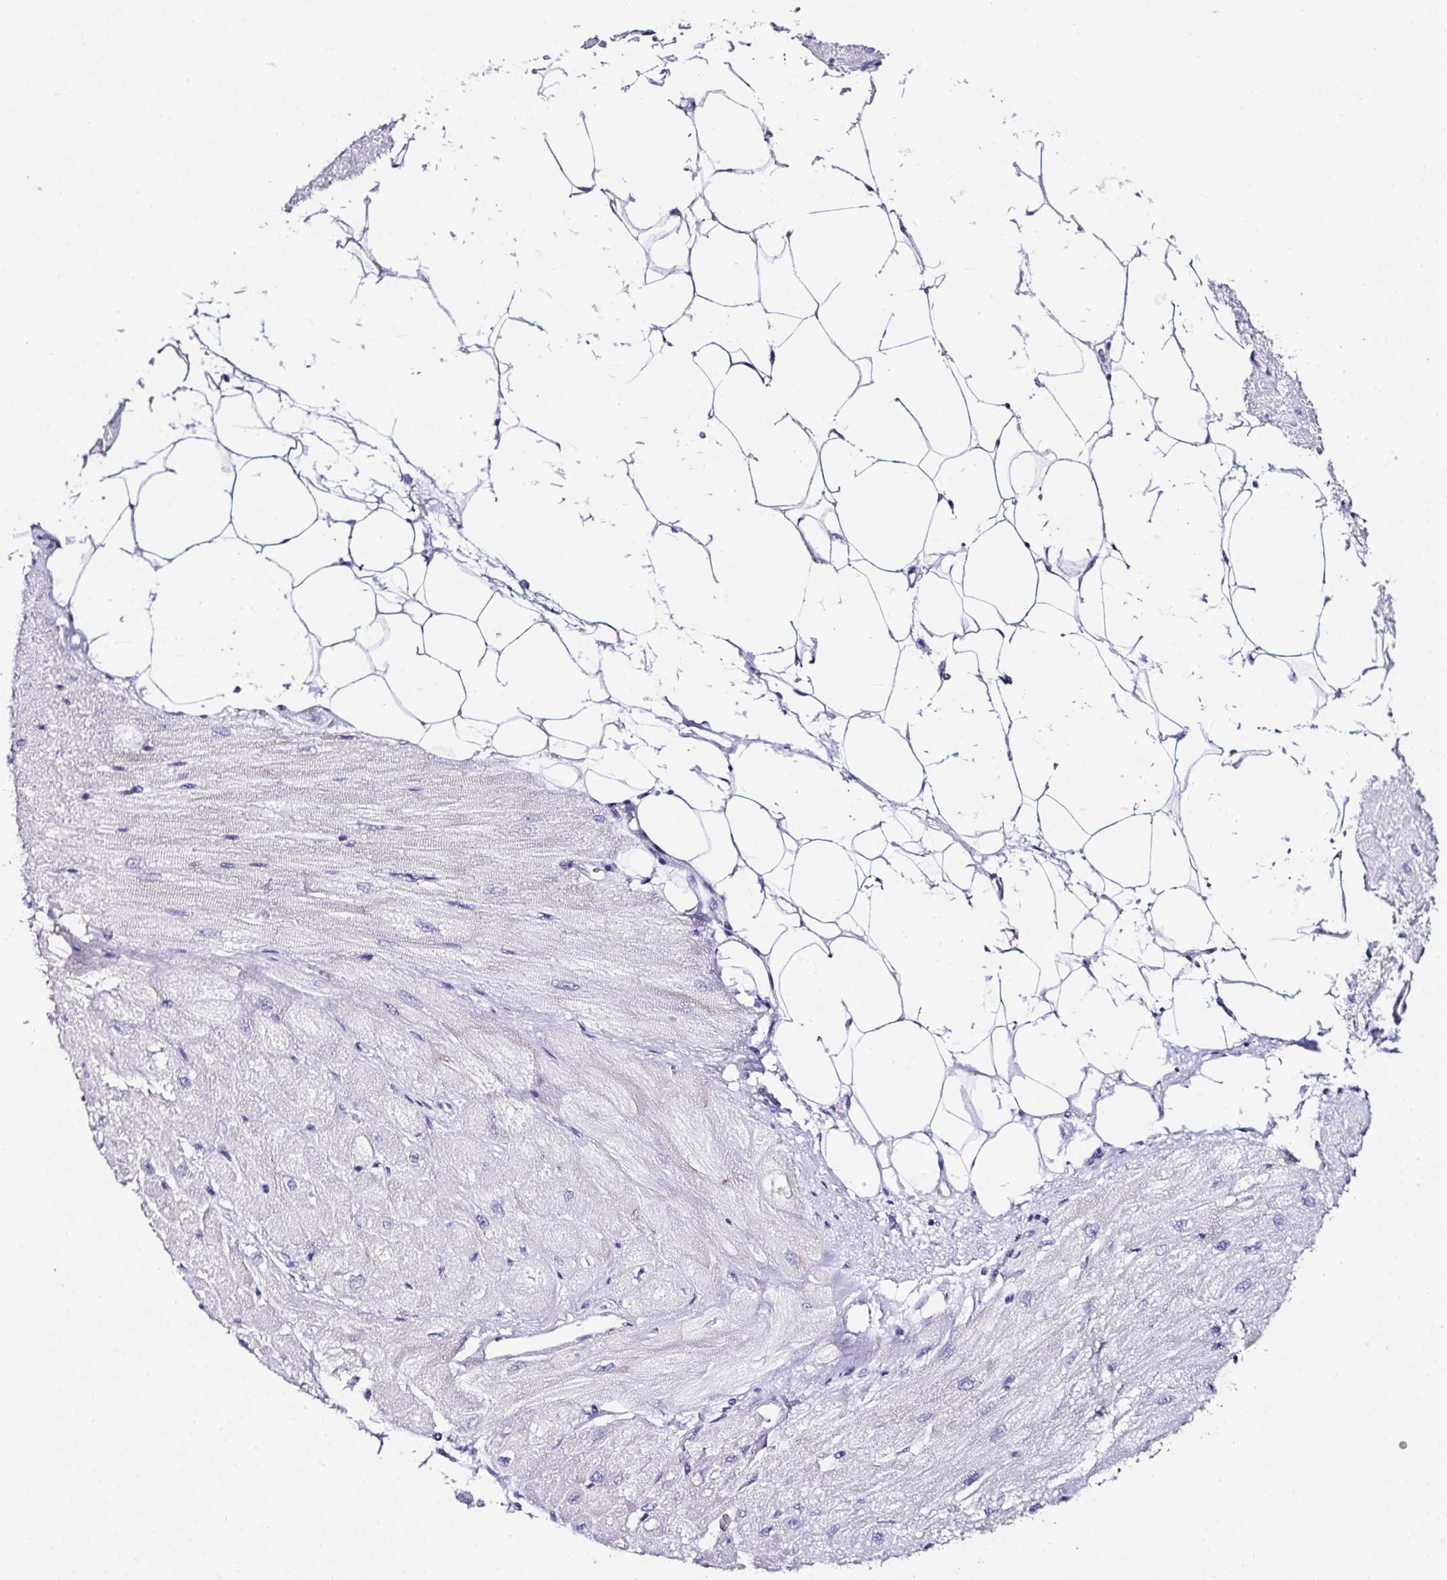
{"staining": {"intensity": "negative", "quantity": "none", "location": "none"}, "tissue": "heart muscle", "cell_type": "Cardiomyocytes", "image_type": "normal", "snomed": [{"axis": "morphology", "description": "Normal tissue, NOS"}, {"axis": "topography", "description": "Heart"}], "caption": "IHC micrograph of normal heart muscle: human heart muscle stained with DAB displays no significant protein positivity in cardiomyocytes.", "gene": "TMPRSS11E", "patient": {"sex": "male", "age": 62}}